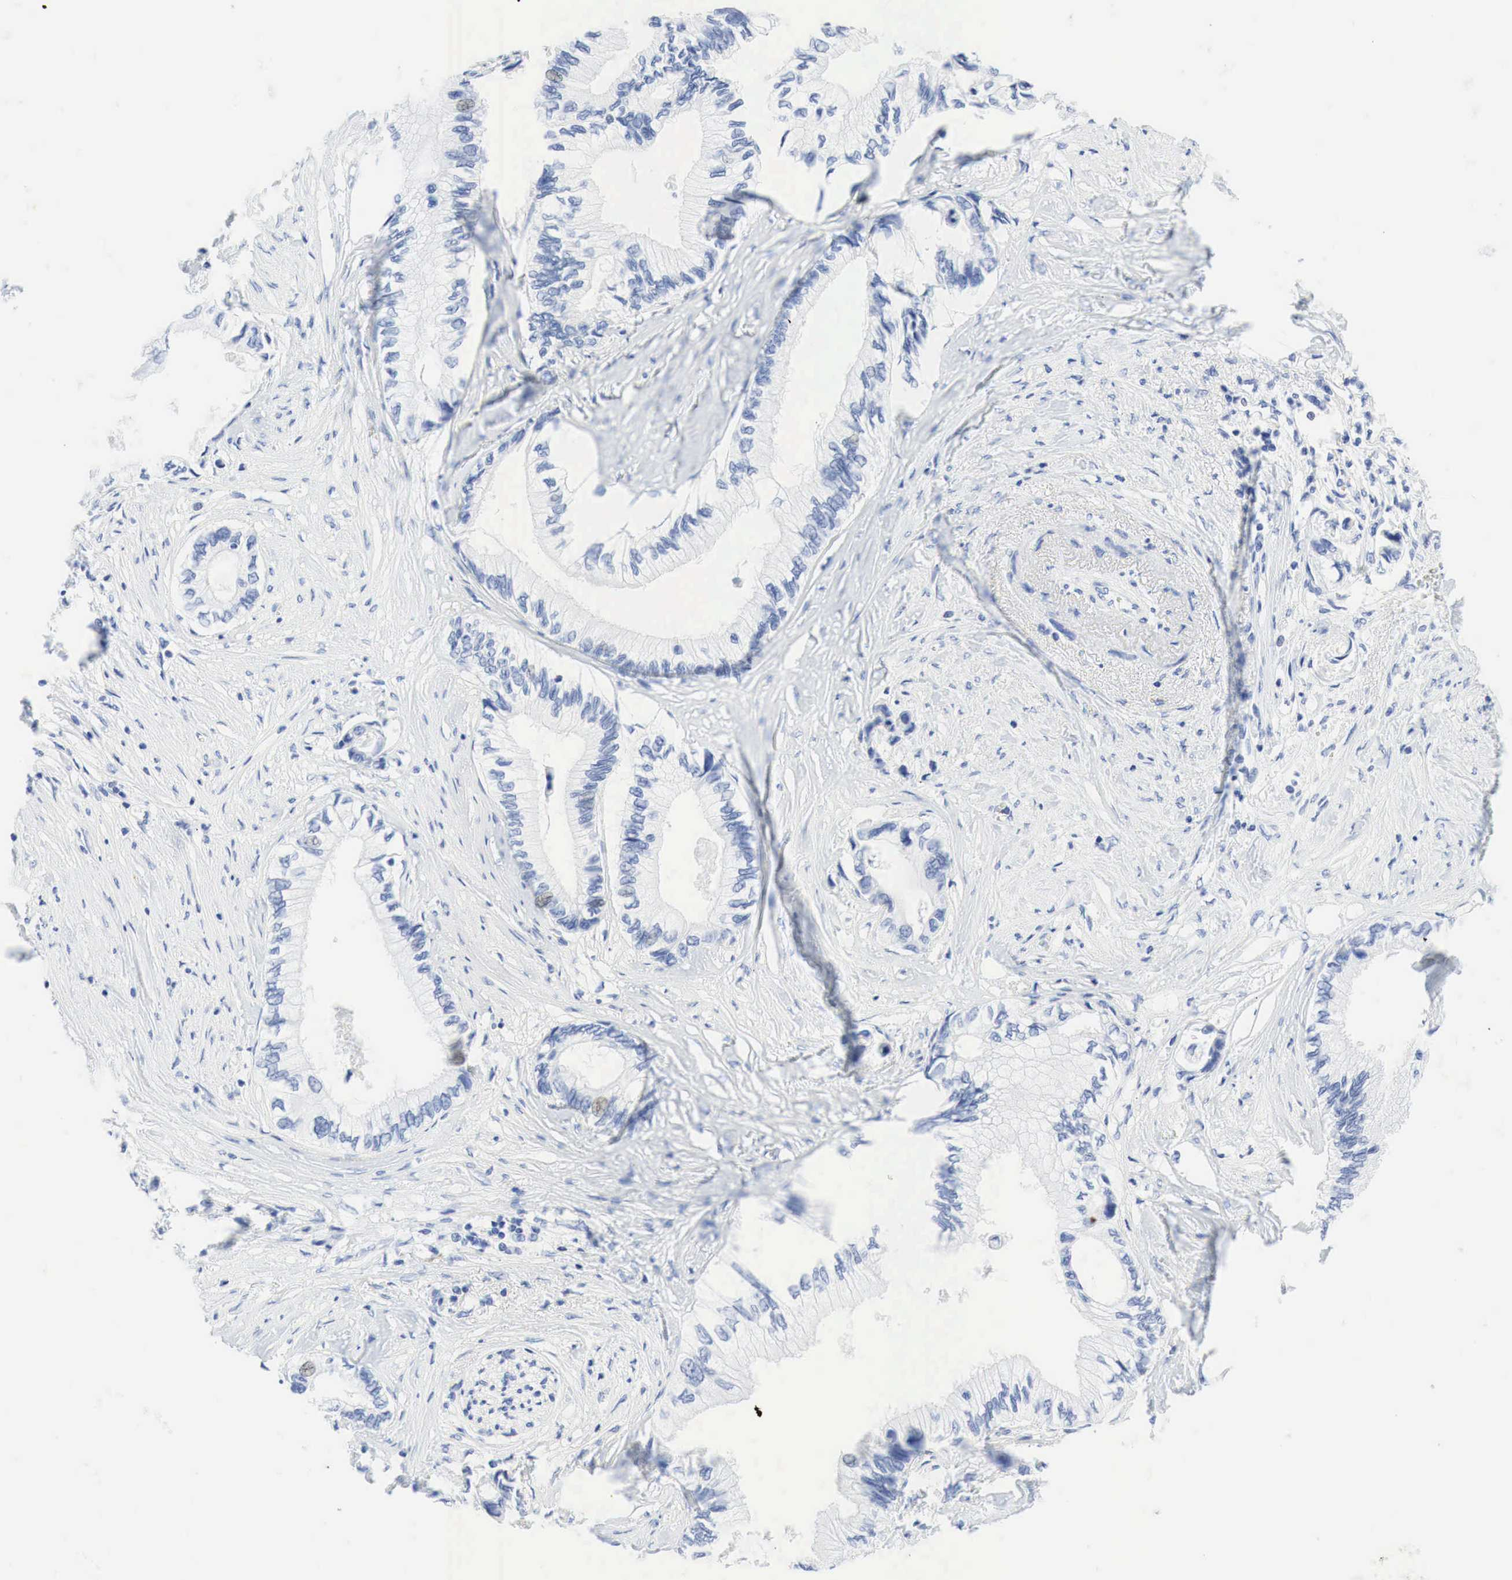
{"staining": {"intensity": "weak", "quantity": "<25%", "location": "nuclear"}, "tissue": "pancreatic cancer", "cell_type": "Tumor cells", "image_type": "cancer", "snomed": [{"axis": "morphology", "description": "Adenocarcinoma, NOS"}, {"axis": "topography", "description": "Pancreas"}], "caption": "Adenocarcinoma (pancreatic) stained for a protein using immunohistochemistry (IHC) displays no staining tumor cells.", "gene": "INHA", "patient": {"sex": "female", "age": 66}}